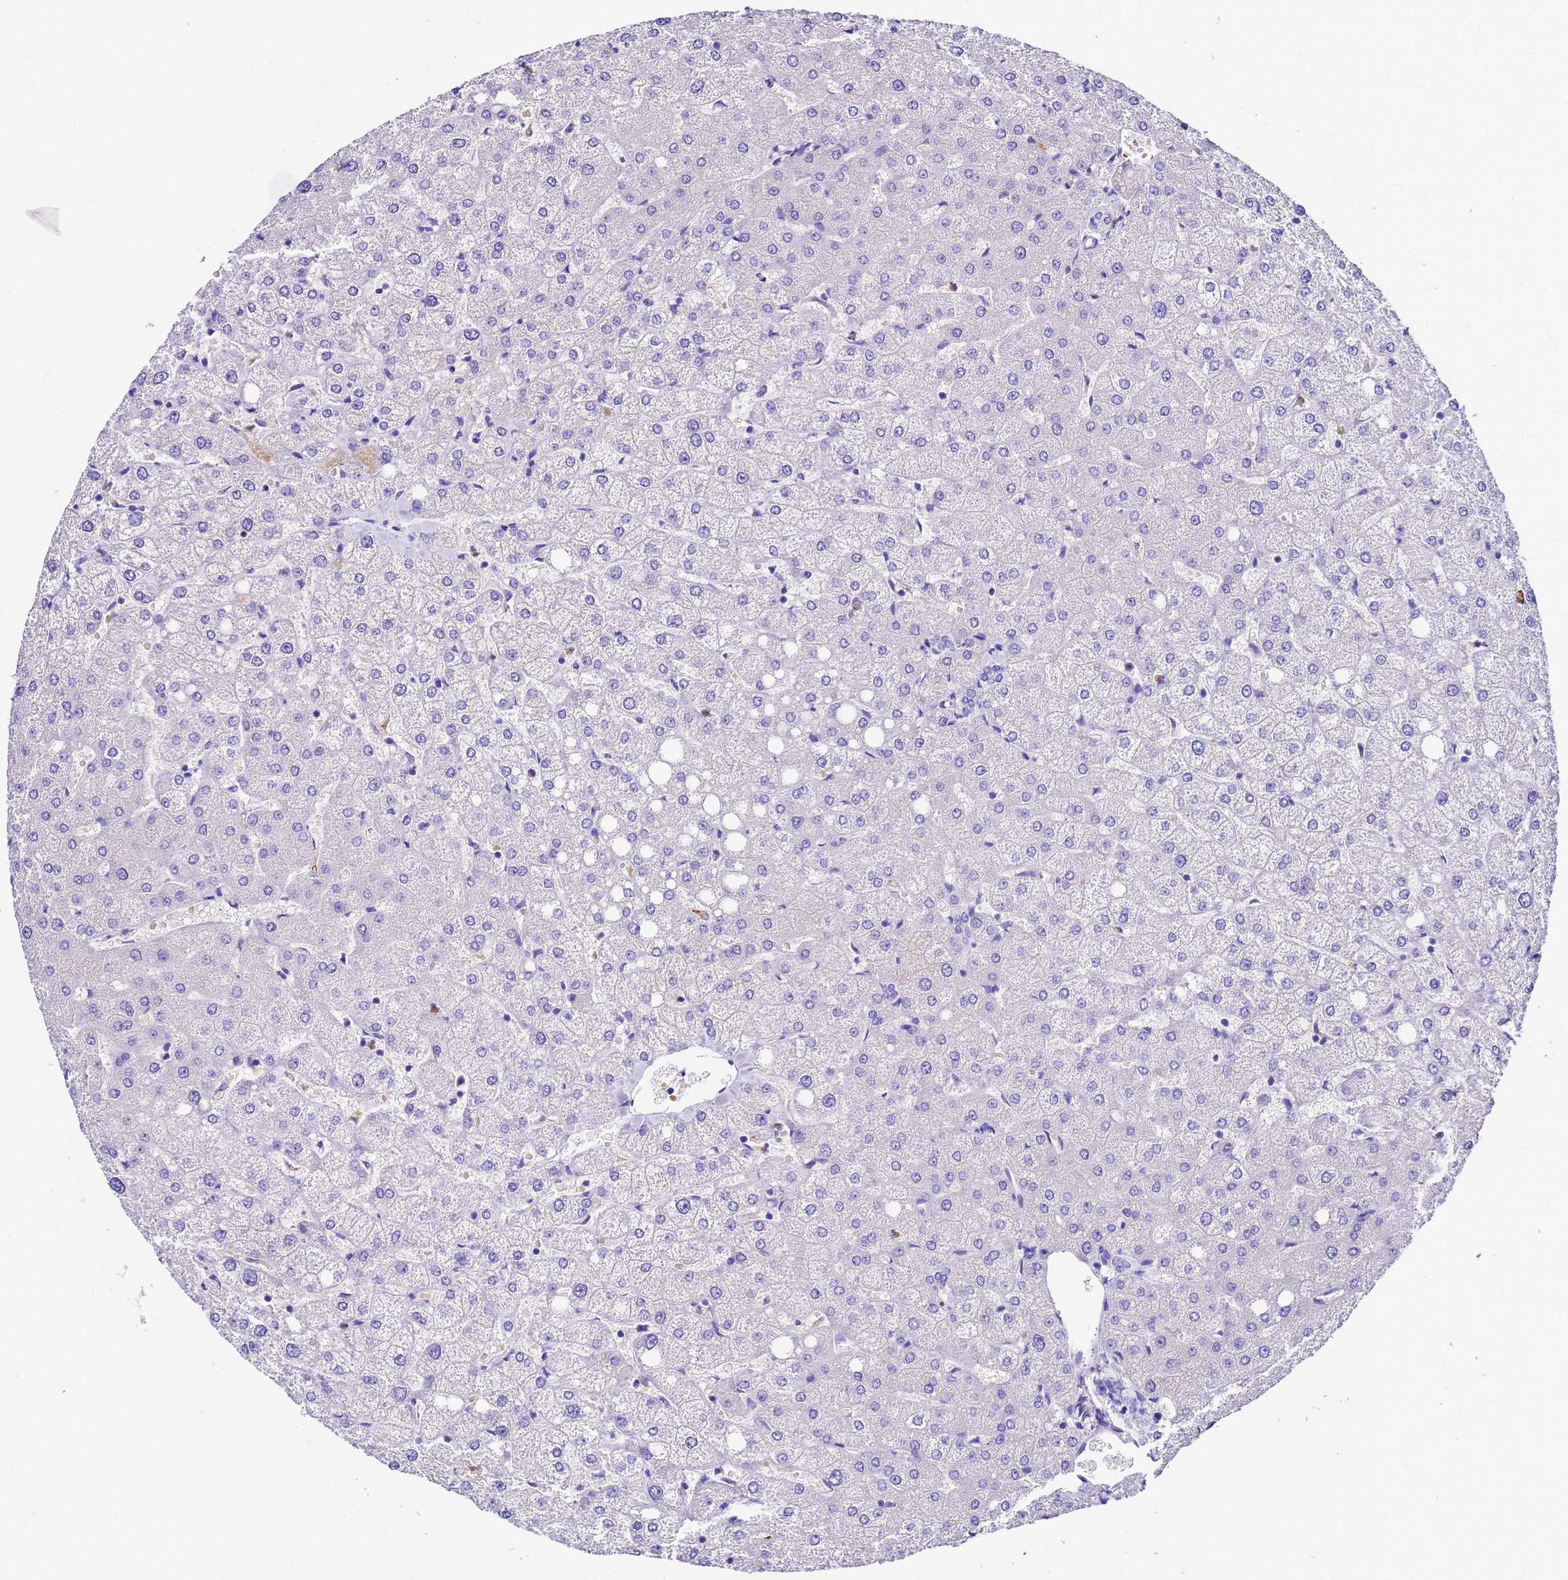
{"staining": {"intensity": "negative", "quantity": "none", "location": "none"}, "tissue": "liver", "cell_type": "Cholangiocytes", "image_type": "normal", "snomed": [{"axis": "morphology", "description": "Normal tissue, NOS"}, {"axis": "topography", "description": "Liver"}], "caption": "Immunohistochemical staining of unremarkable human liver reveals no significant positivity in cholangiocytes. Brightfield microscopy of IHC stained with DAB (brown) and hematoxylin (blue), captured at high magnification.", "gene": "UGT2A1", "patient": {"sex": "female", "age": 54}}